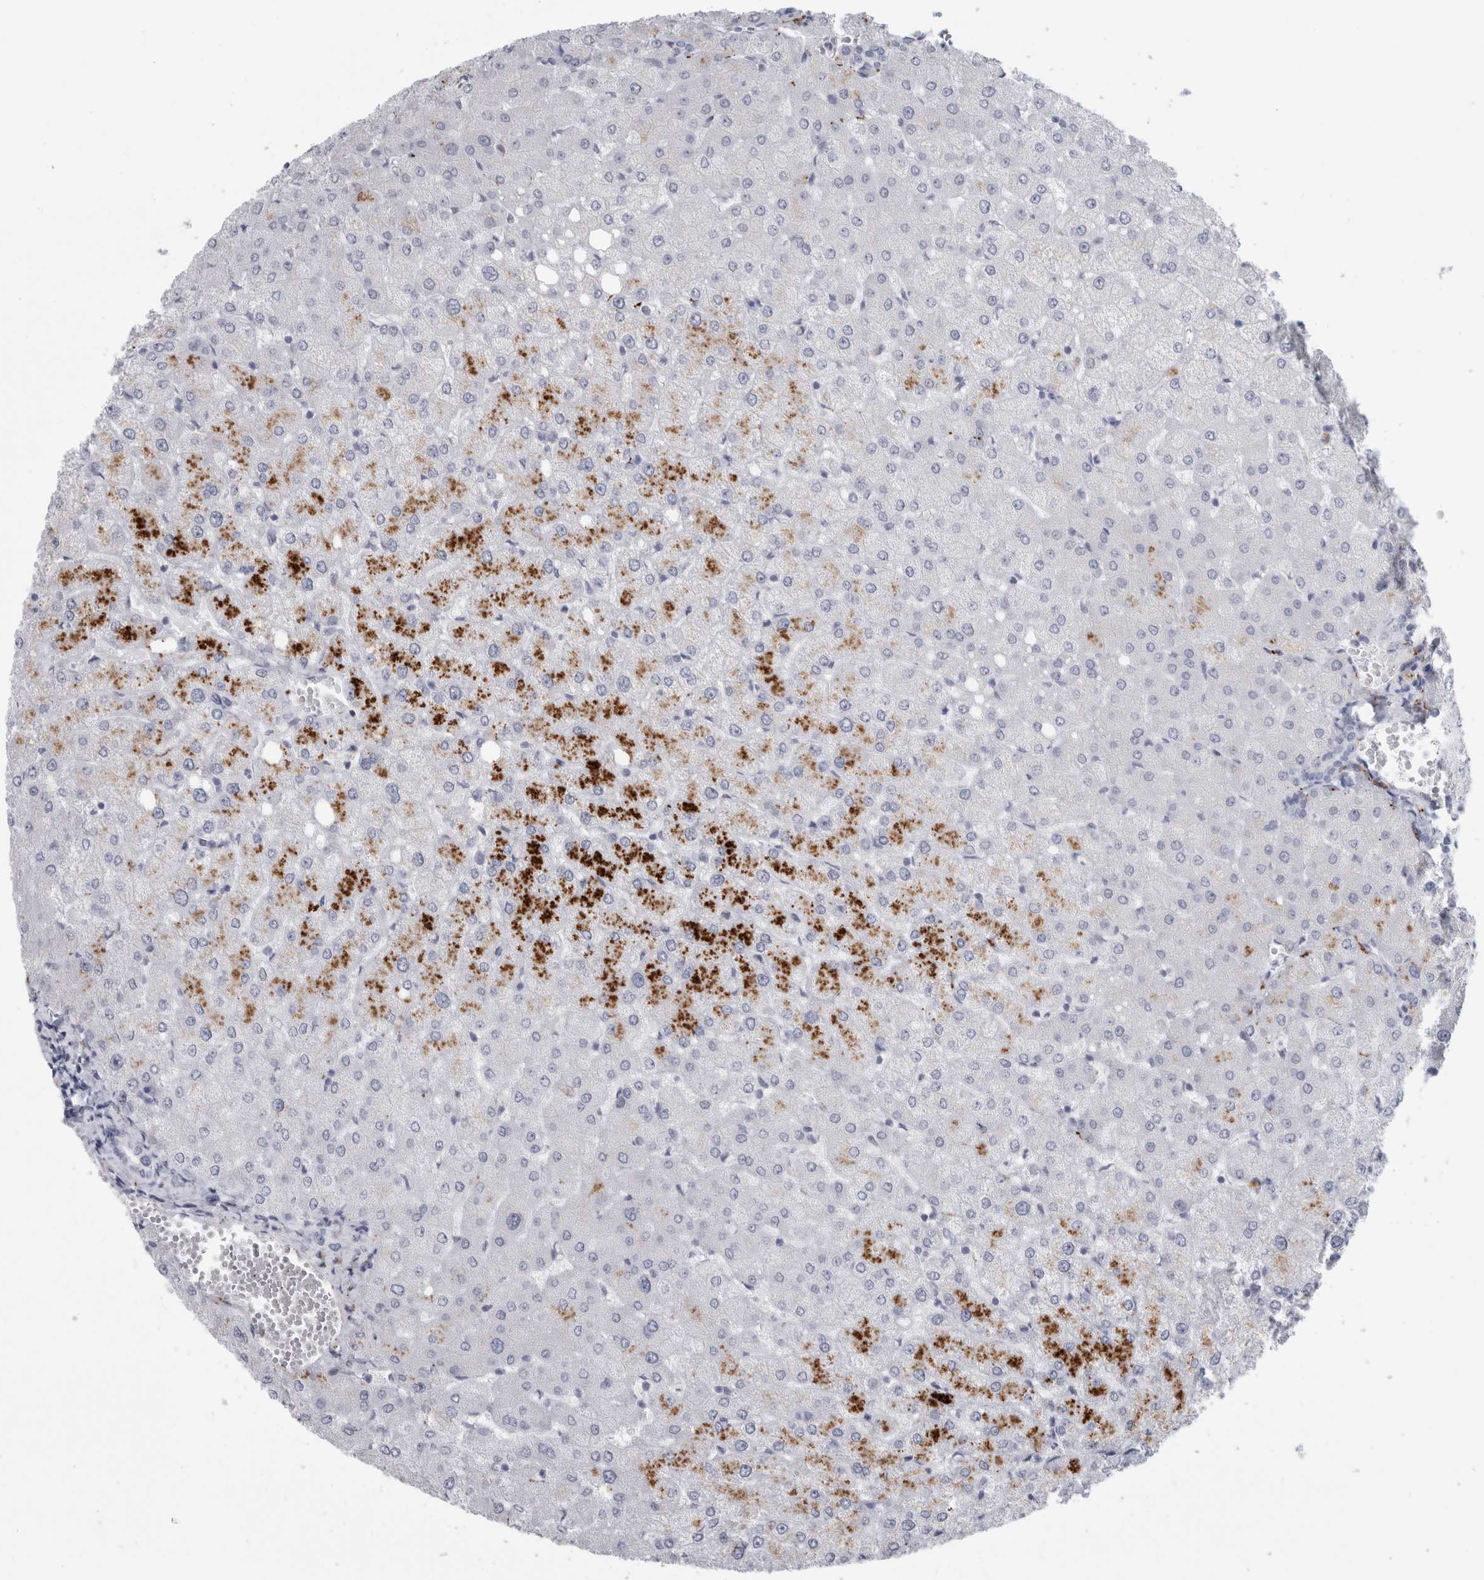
{"staining": {"intensity": "negative", "quantity": "none", "location": "none"}, "tissue": "liver", "cell_type": "Cholangiocytes", "image_type": "normal", "snomed": [{"axis": "morphology", "description": "Normal tissue, NOS"}, {"axis": "topography", "description": "Liver"}], "caption": "Liver stained for a protein using IHC shows no positivity cholangiocytes.", "gene": "CPE", "patient": {"sex": "female", "age": 54}}